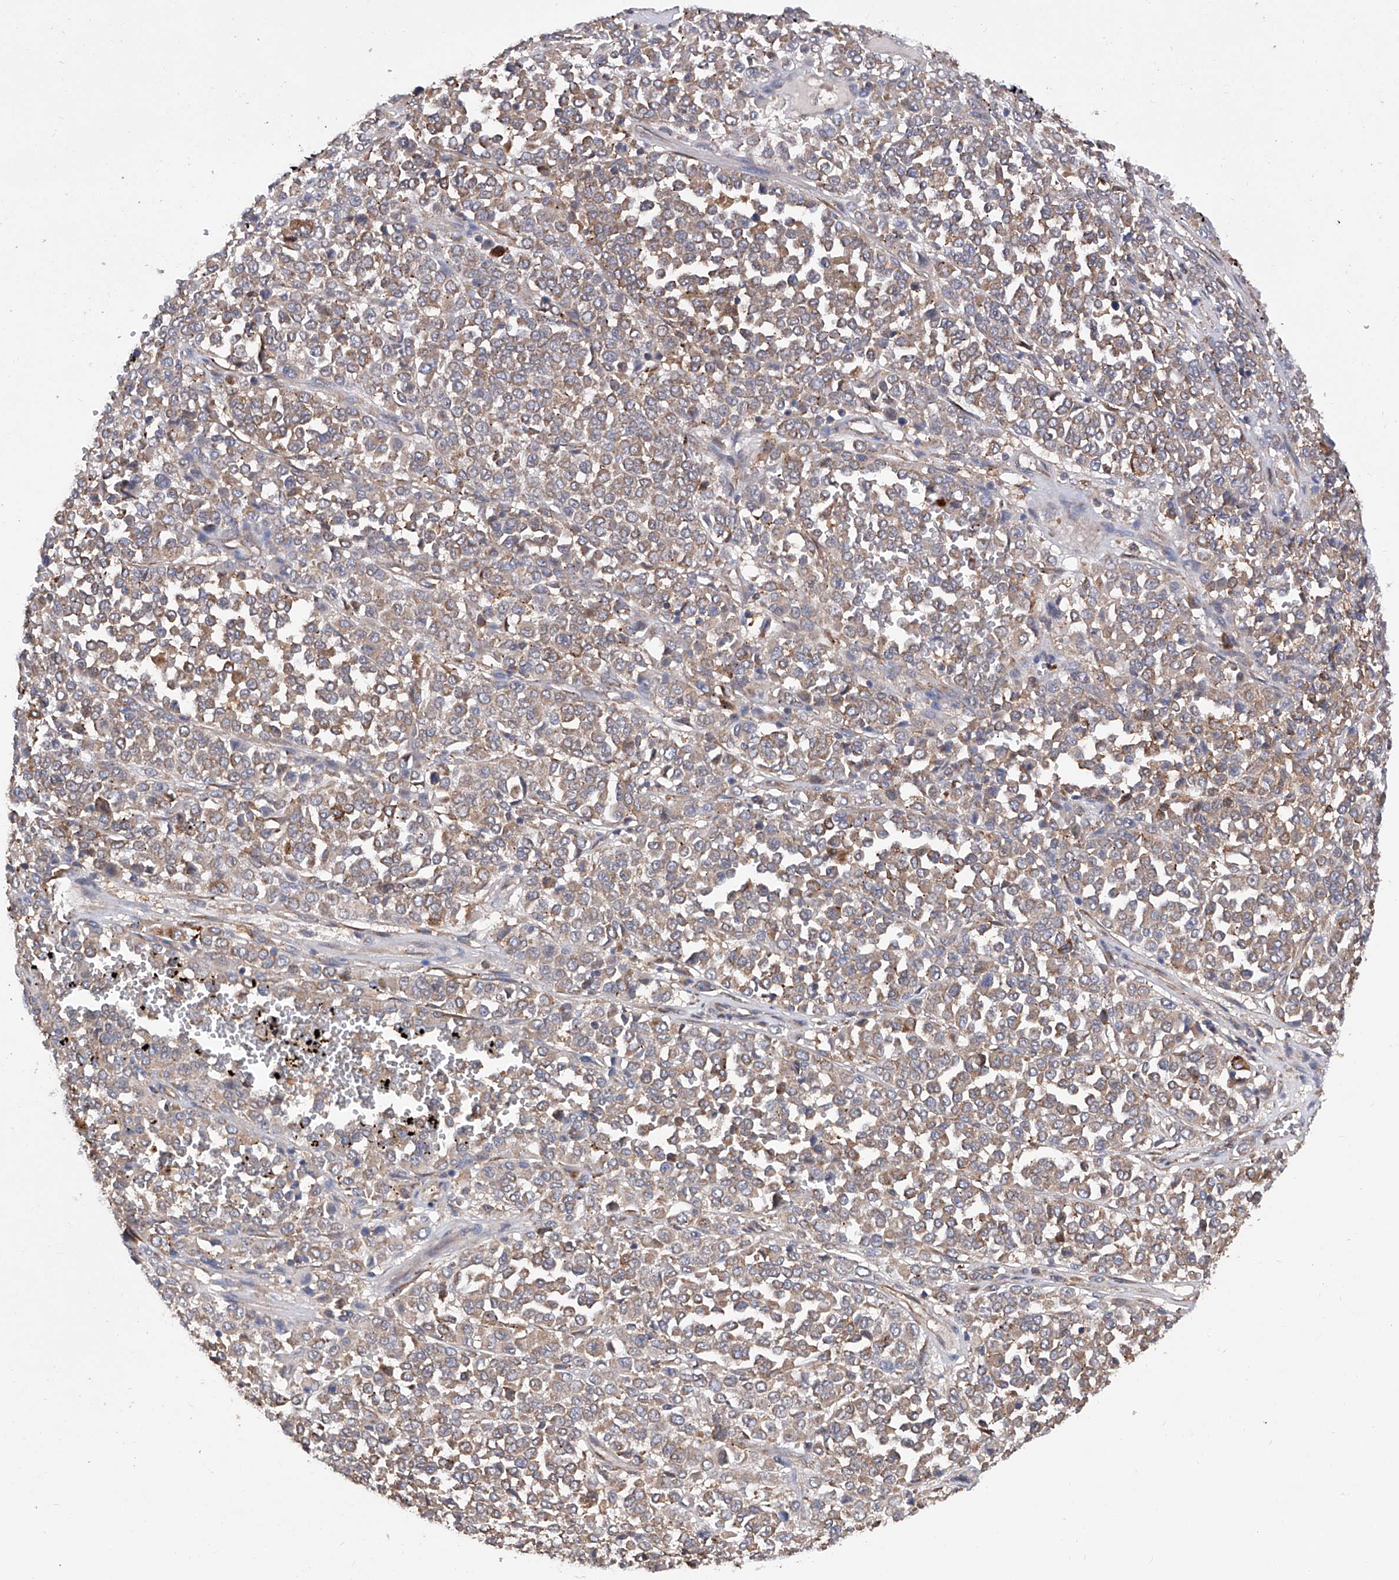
{"staining": {"intensity": "moderate", "quantity": ">75%", "location": "cytoplasmic/membranous"}, "tissue": "melanoma", "cell_type": "Tumor cells", "image_type": "cancer", "snomed": [{"axis": "morphology", "description": "Malignant melanoma, Metastatic site"}, {"axis": "topography", "description": "Pancreas"}], "caption": "This image exhibits malignant melanoma (metastatic site) stained with immunohistochemistry (IHC) to label a protein in brown. The cytoplasmic/membranous of tumor cells show moderate positivity for the protein. Nuclei are counter-stained blue.", "gene": "INPP5B", "patient": {"sex": "female", "age": 30}}